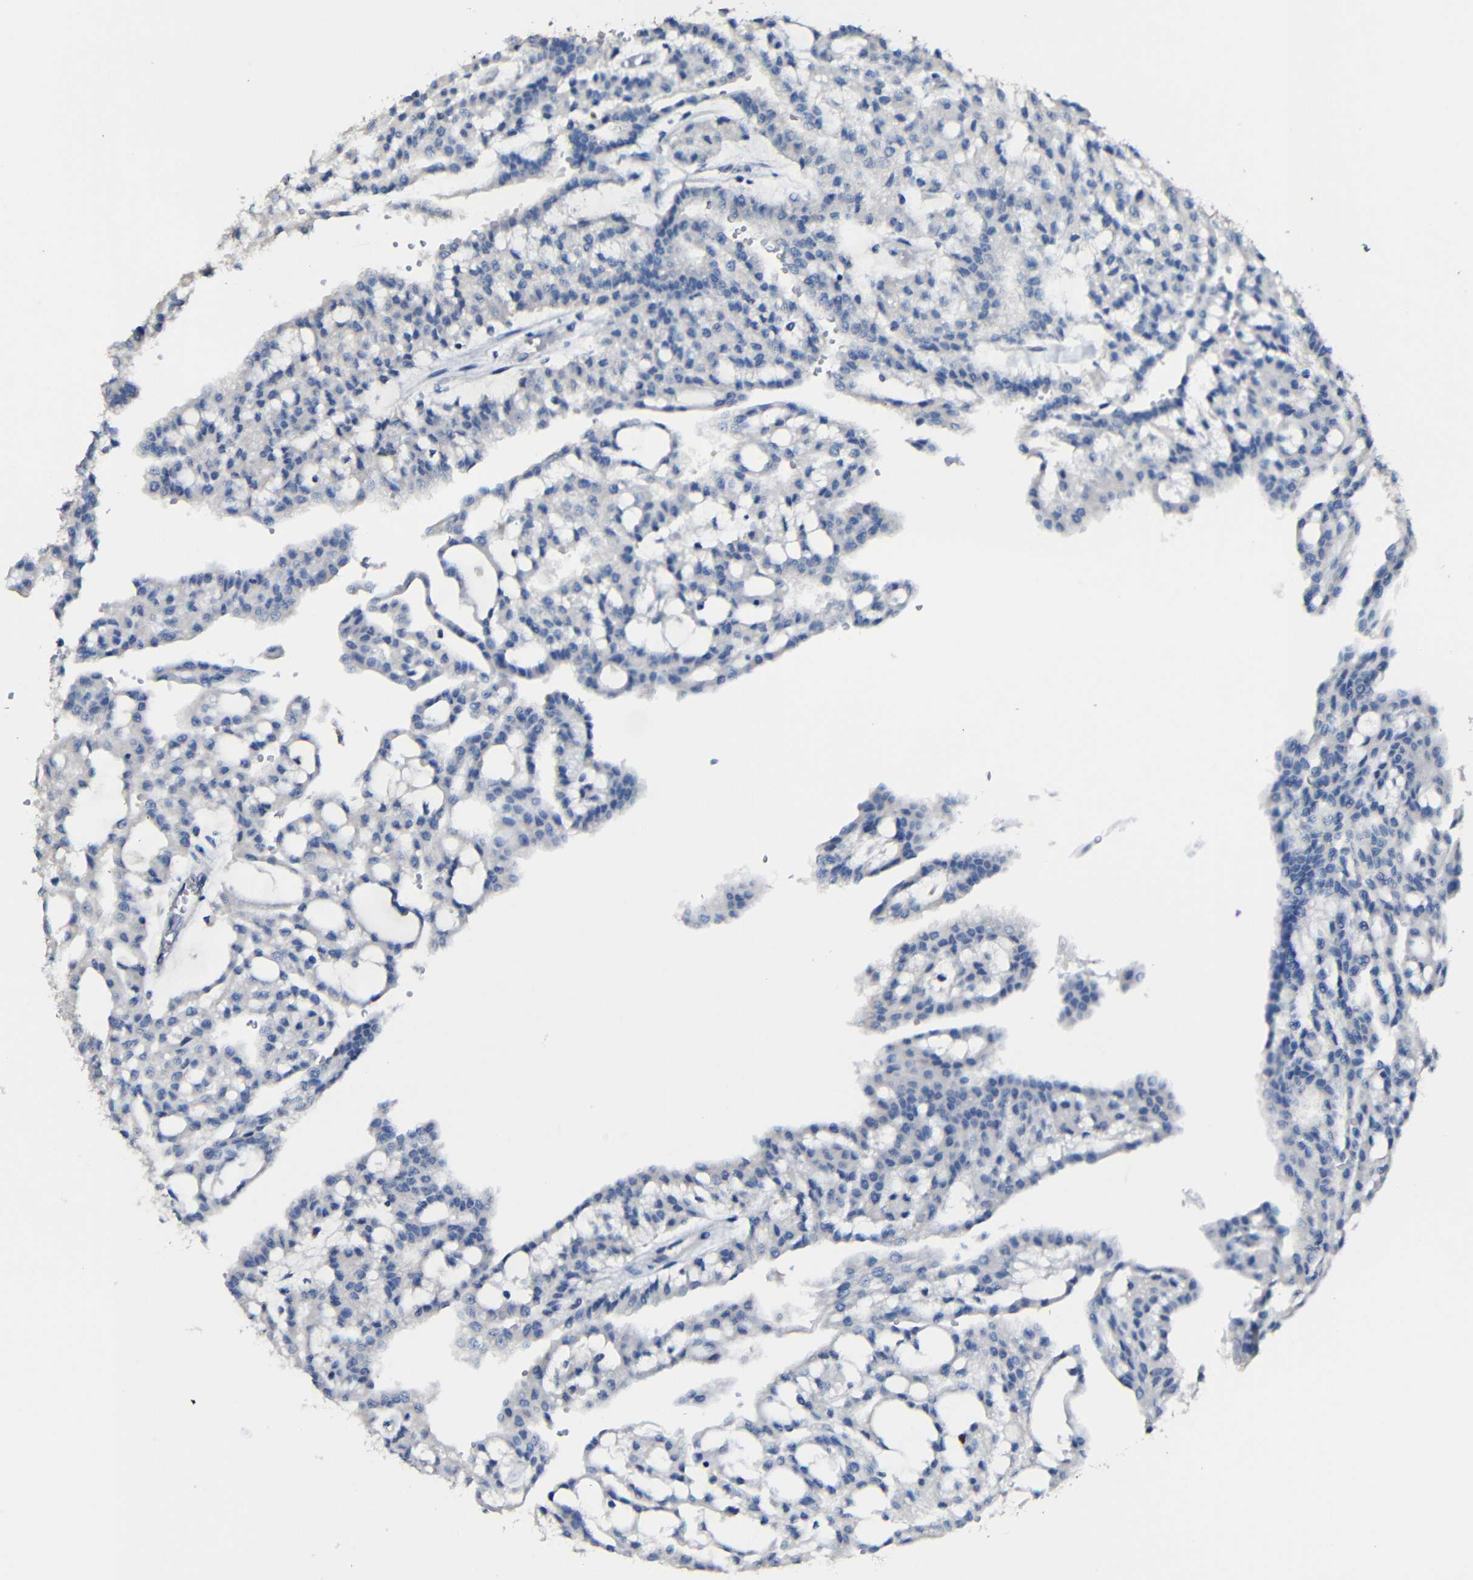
{"staining": {"intensity": "negative", "quantity": "none", "location": "none"}, "tissue": "renal cancer", "cell_type": "Tumor cells", "image_type": "cancer", "snomed": [{"axis": "morphology", "description": "Adenocarcinoma, NOS"}, {"axis": "topography", "description": "Kidney"}], "caption": "DAB (3,3'-diaminobenzidine) immunohistochemical staining of renal cancer (adenocarcinoma) displays no significant expression in tumor cells.", "gene": "ACKR2", "patient": {"sex": "male", "age": 63}}